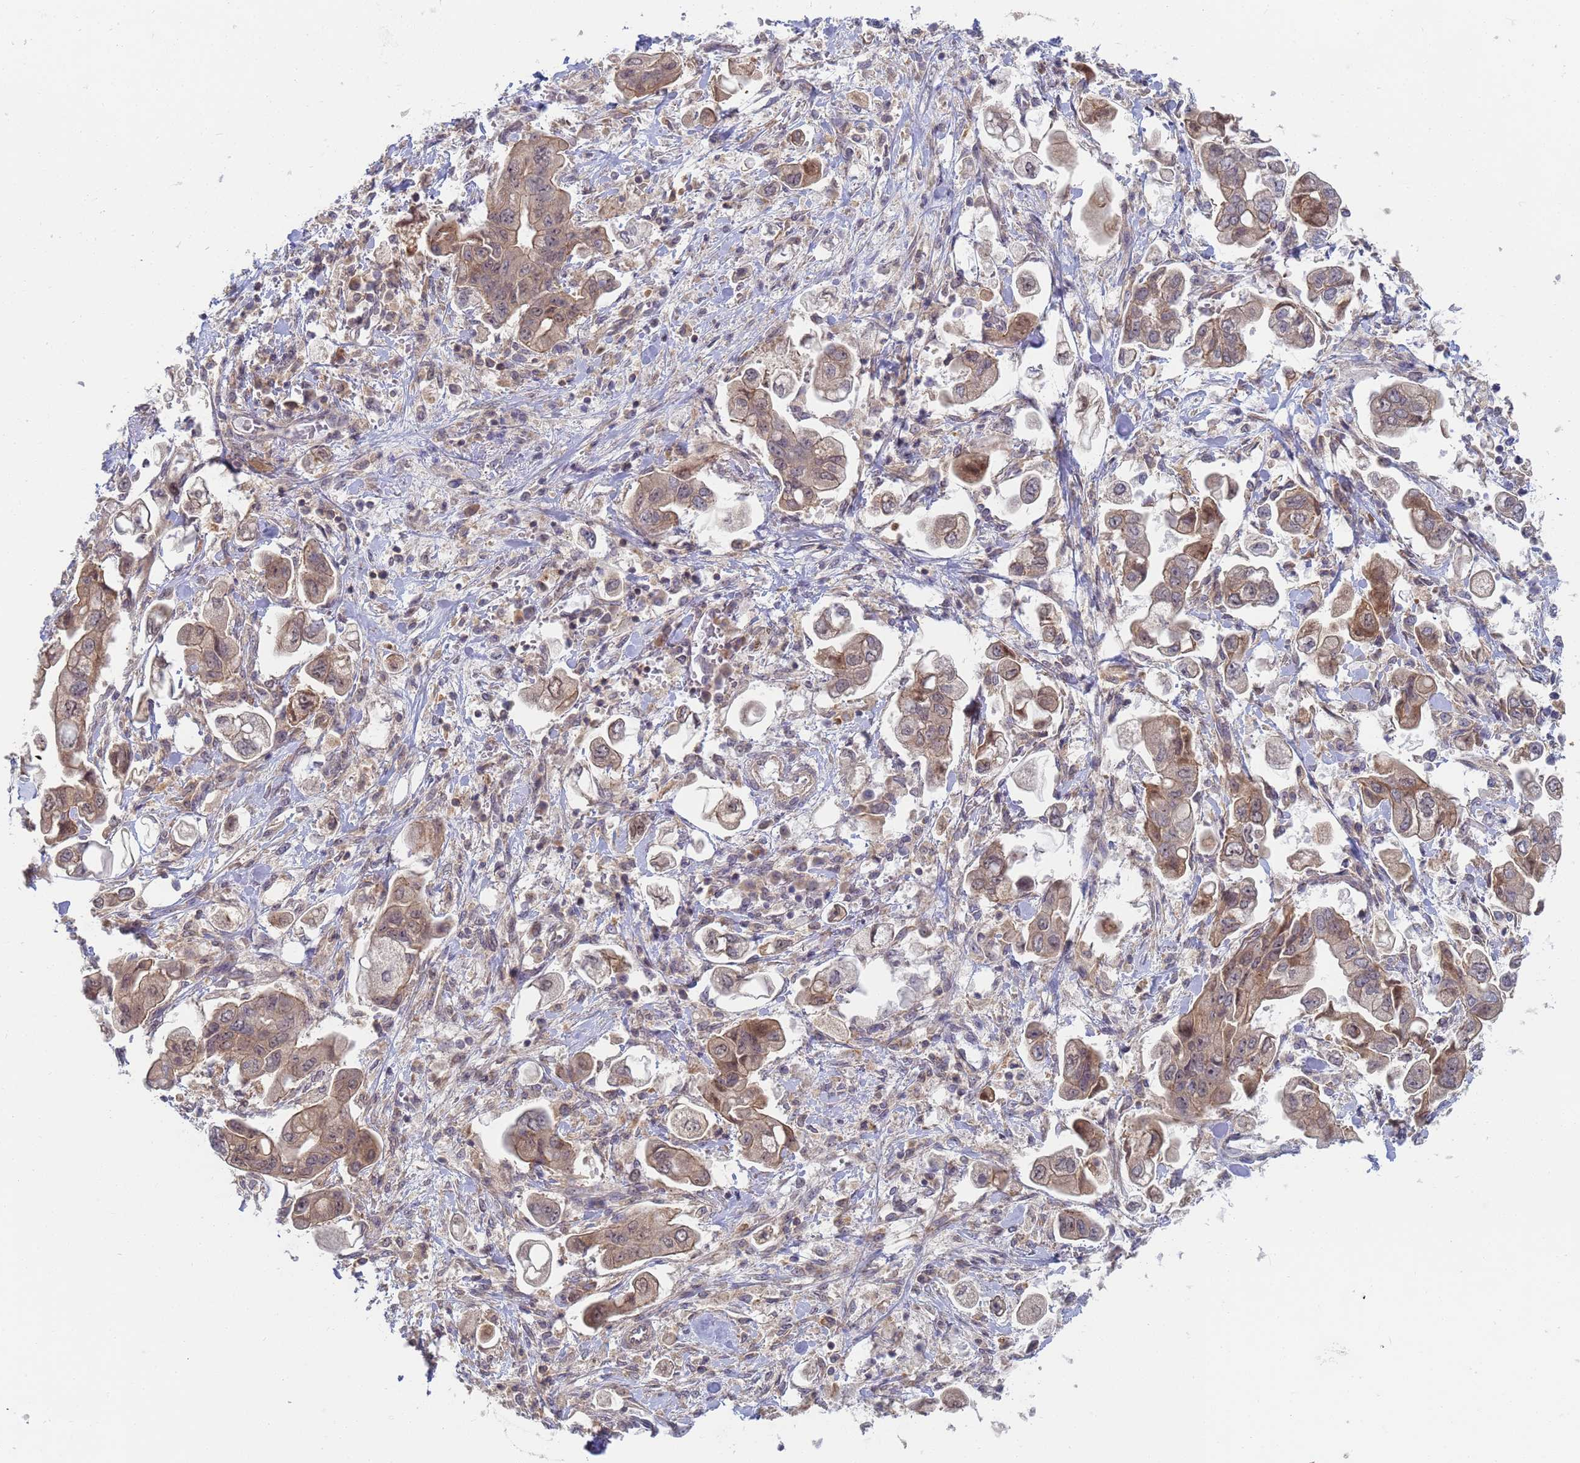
{"staining": {"intensity": "weak", "quantity": ">75%", "location": "cytoplasmic/membranous"}, "tissue": "stomach cancer", "cell_type": "Tumor cells", "image_type": "cancer", "snomed": [{"axis": "morphology", "description": "Adenocarcinoma, NOS"}, {"axis": "topography", "description": "Stomach"}], "caption": "A micrograph showing weak cytoplasmic/membranous expression in about >75% of tumor cells in stomach cancer (adenocarcinoma), as visualized by brown immunohistochemical staining.", "gene": "SHARPIN", "patient": {"sex": "male", "age": 62}}